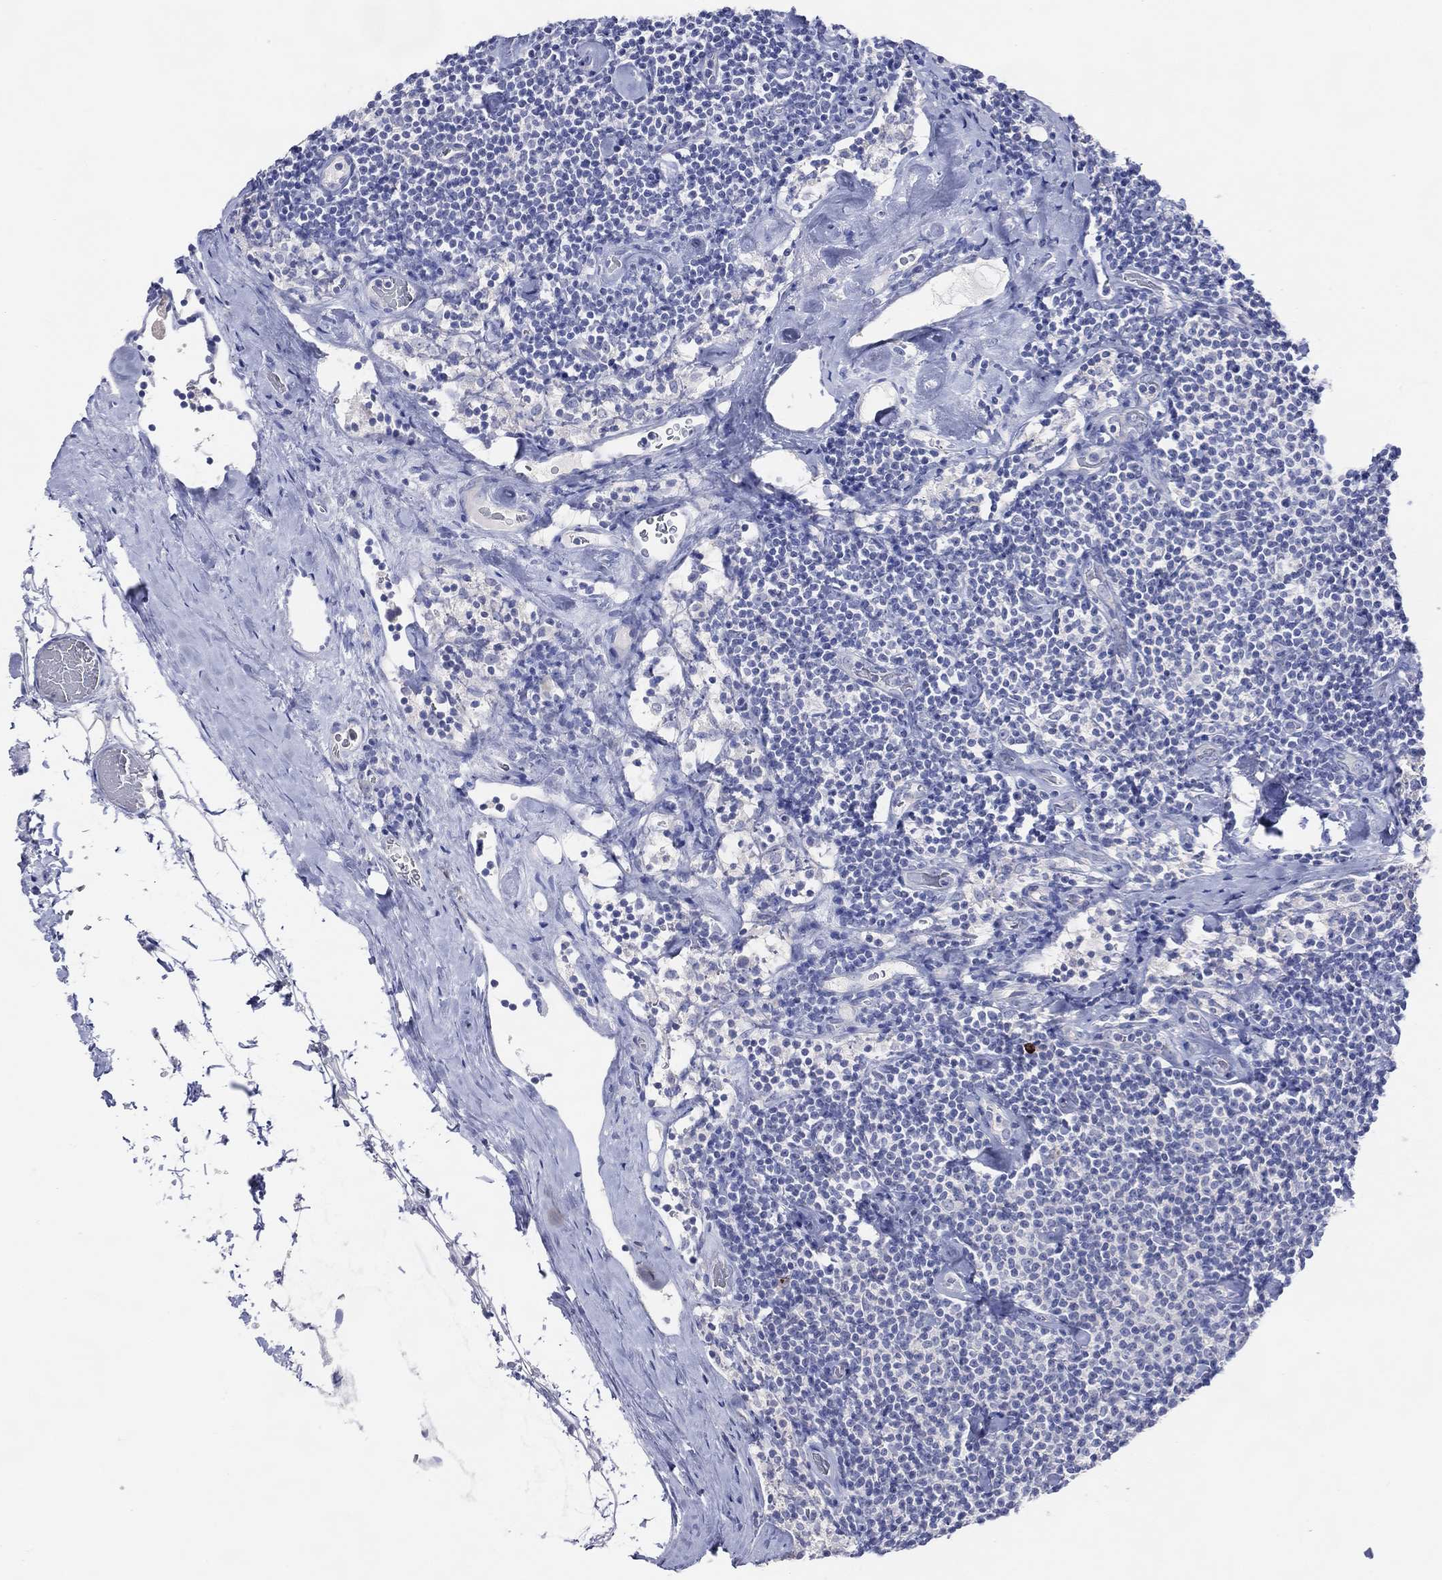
{"staining": {"intensity": "negative", "quantity": "none", "location": "none"}, "tissue": "lymphoma", "cell_type": "Tumor cells", "image_type": "cancer", "snomed": [{"axis": "morphology", "description": "Malignant lymphoma, non-Hodgkin's type, Low grade"}, {"axis": "topography", "description": "Lymph node"}], "caption": "This is an immunohistochemistry (IHC) micrograph of lymphoma. There is no staining in tumor cells.", "gene": "DNAH6", "patient": {"sex": "male", "age": 81}}